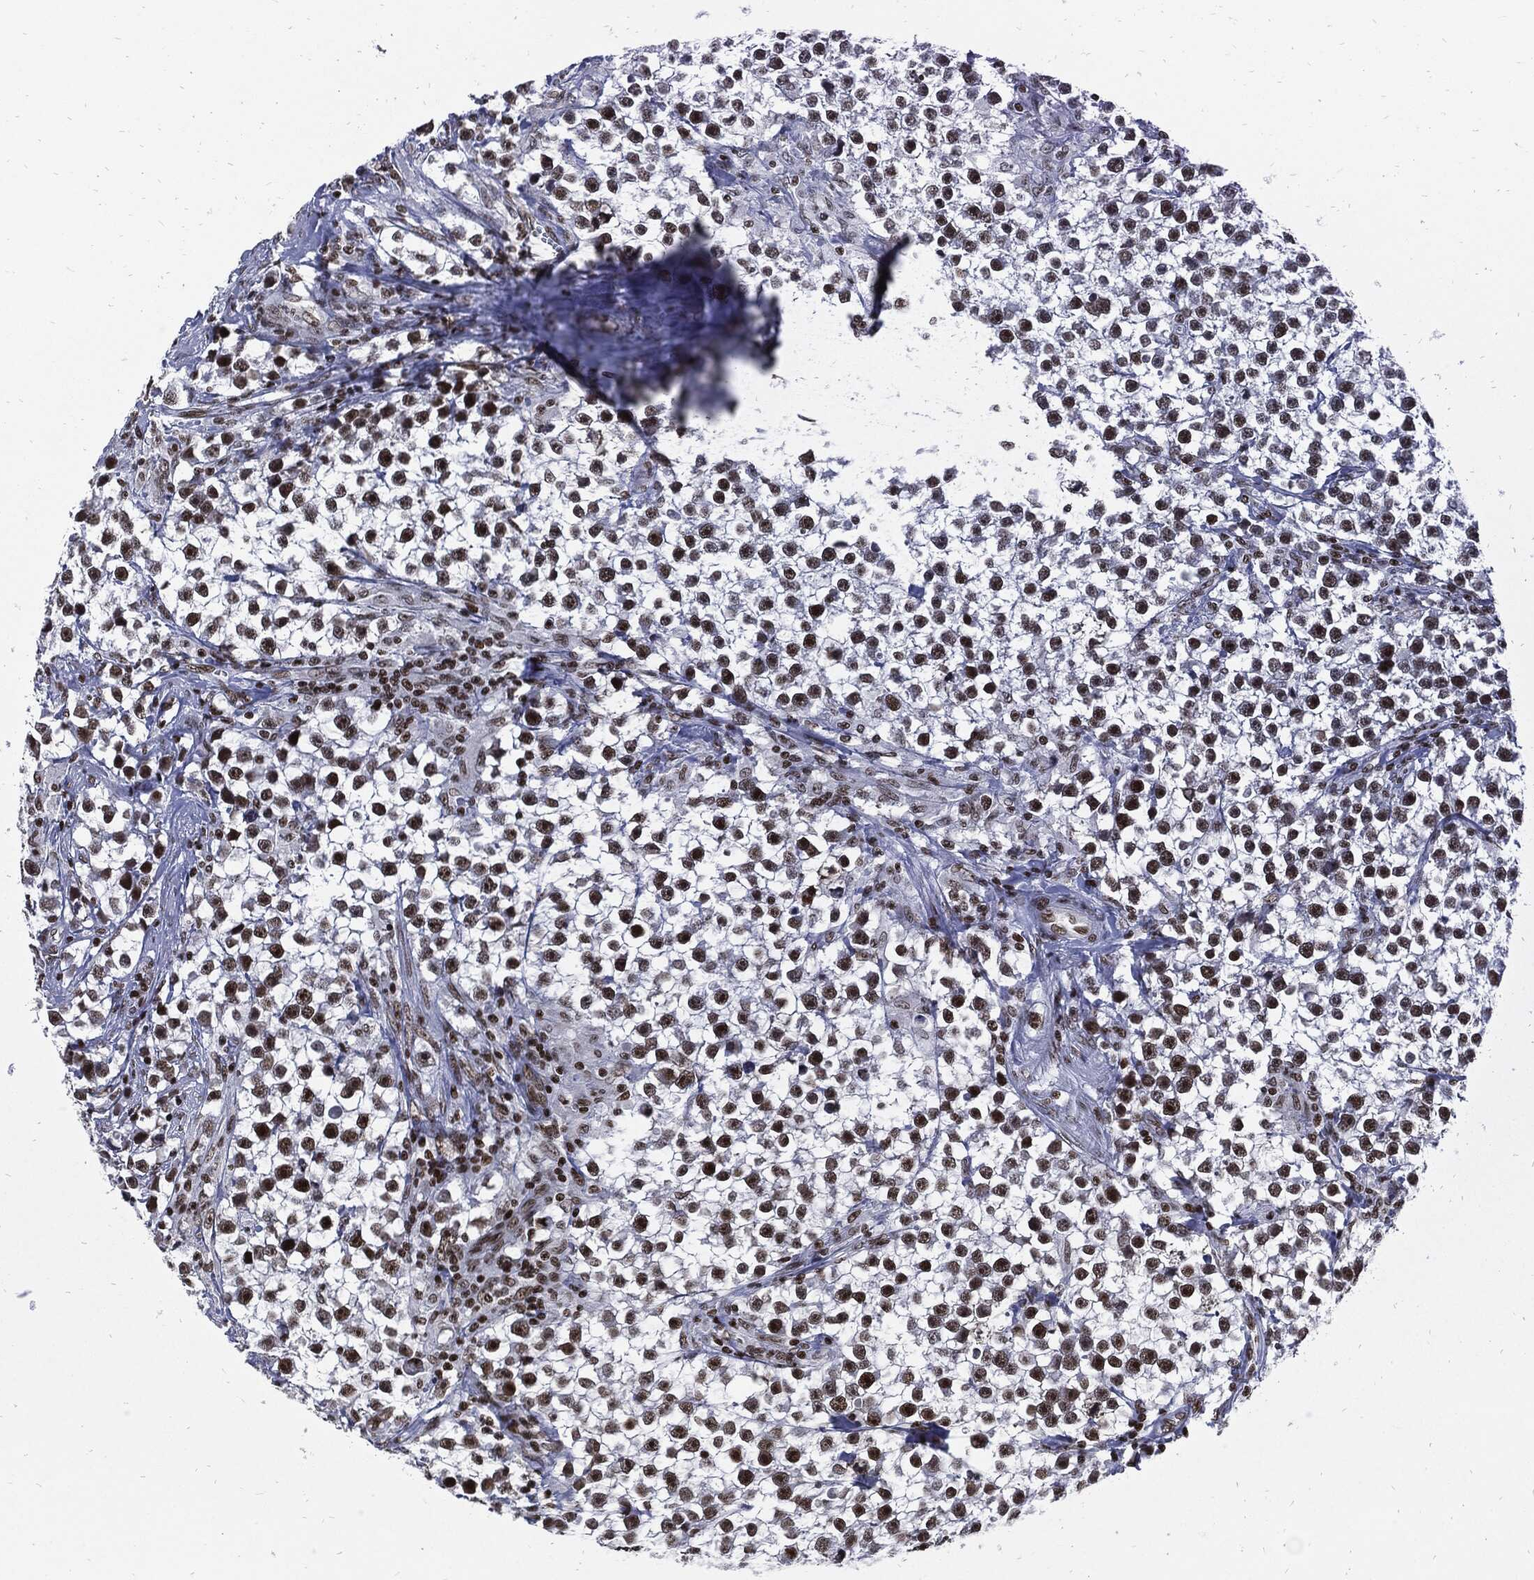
{"staining": {"intensity": "strong", "quantity": "25%-75%", "location": "nuclear"}, "tissue": "testis cancer", "cell_type": "Tumor cells", "image_type": "cancer", "snomed": [{"axis": "morphology", "description": "Seminoma, NOS"}, {"axis": "topography", "description": "Testis"}], "caption": "IHC image of human testis cancer (seminoma) stained for a protein (brown), which shows high levels of strong nuclear staining in about 25%-75% of tumor cells.", "gene": "TERF2", "patient": {"sex": "male", "age": 59}}